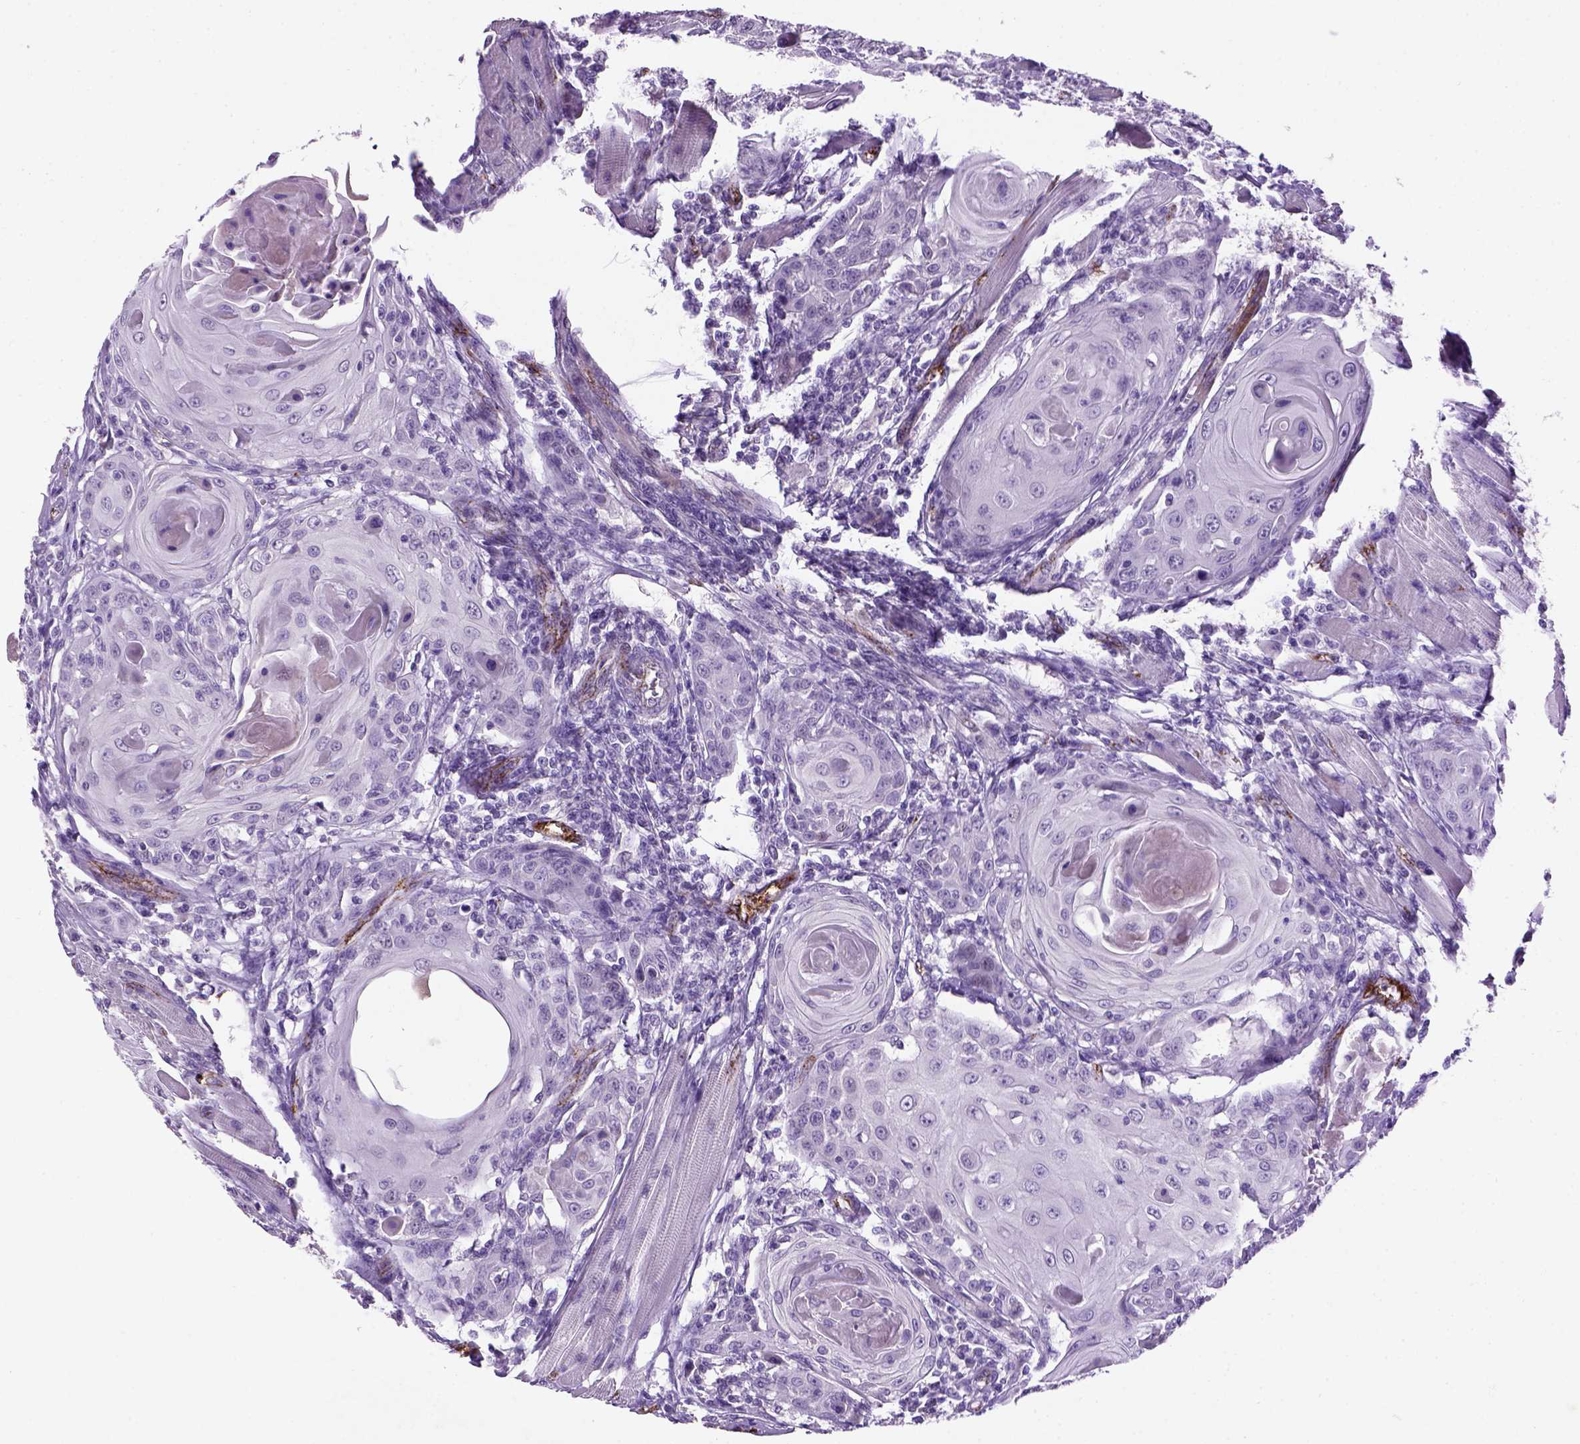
{"staining": {"intensity": "negative", "quantity": "none", "location": "none"}, "tissue": "head and neck cancer", "cell_type": "Tumor cells", "image_type": "cancer", "snomed": [{"axis": "morphology", "description": "Squamous cell carcinoma, NOS"}, {"axis": "topography", "description": "Head-Neck"}], "caption": "Immunohistochemical staining of human squamous cell carcinoma (head and neck) reveals no significant staining in tumor cells.", "gene": "VWF", "patient": {"sex": "female", "age": 80}}